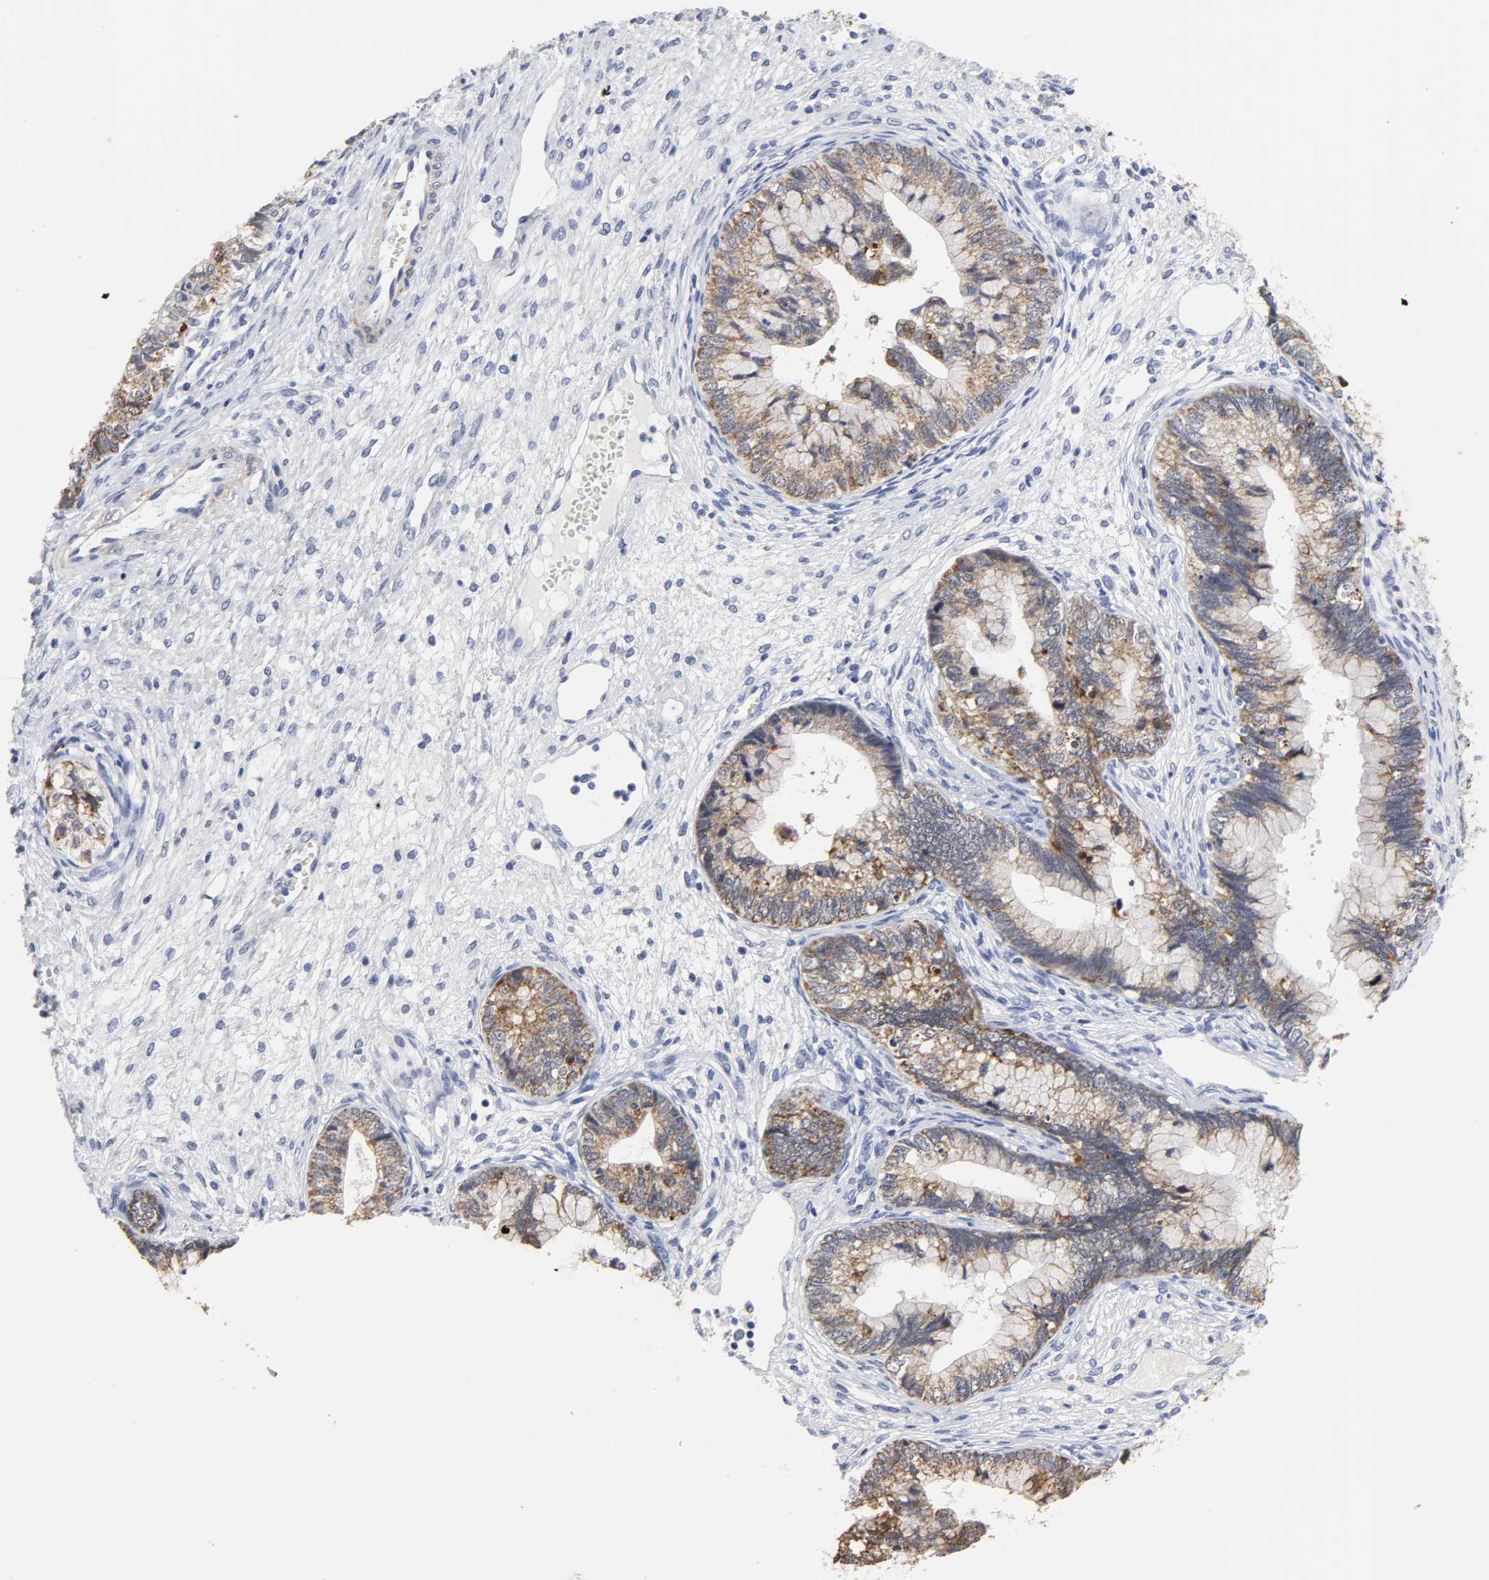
{"staining": {"intensity": "moderate", "quantity": ">75%", "location": "cytoplasmic/membranous"}, "tissue": "cervical cancer", "cell_type": "Tumor cells", "image_type": "cancer", "snomed": [{"axis": "morphology", "description": "Adenocarcinoma, NOS"}, {"axis": "topography", "description": "Cervix"}], "caption": "This is an image of immunohistochemistry (IHC) staining of cervical cancer, which shows moderate positivity in the cytoplasmic/membranous of tumor cells.", "gene": "GRHL2", "patient": {"sex": "female", "age": 44}}